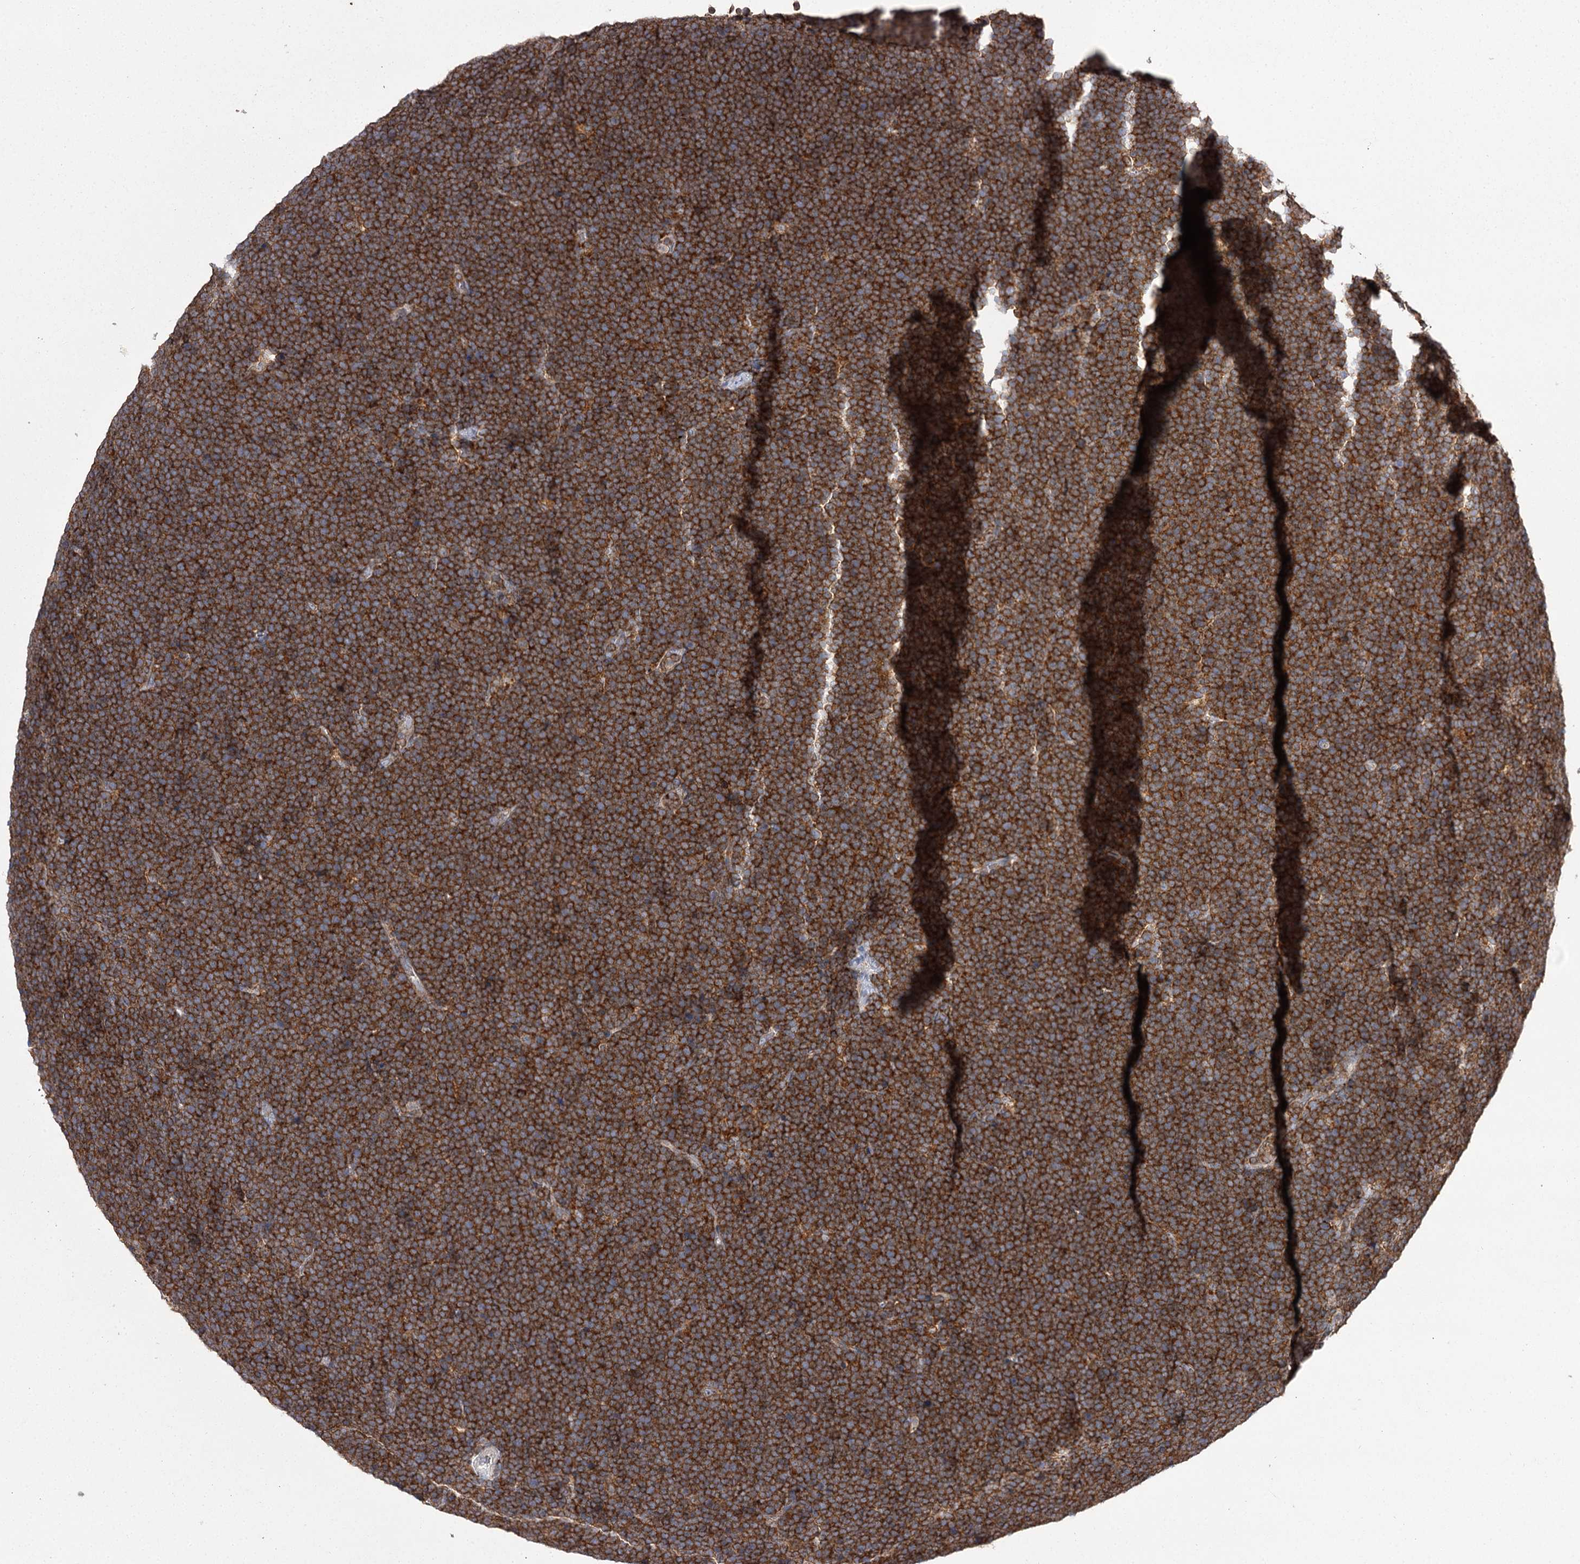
{"staining": {"intensity": "moderate", "quantity": ">75%", "location": "cytoplasmic/membranous"}, "tissue": "lymphoma", "cell_type": "Tumor cells", "image_type": "cancer", "snomed": [{"axis": "morphology", "description": "Malignant lymphoma, non-Hodgkin's type, High grade"}, {"axis": "topography", "description": "Lymph node"}], "caption": "High-power microscopy captured an immunohistochemistry (IHC) histopathology image of high-grade malignant lymphoma, non-Hodgkin's type, revealing moderate cytoplasmic/membranous staining in approximately >75% of tumor cells.", "gene": "RASSF6", "patient": {"sex": "male", "age": 13}}